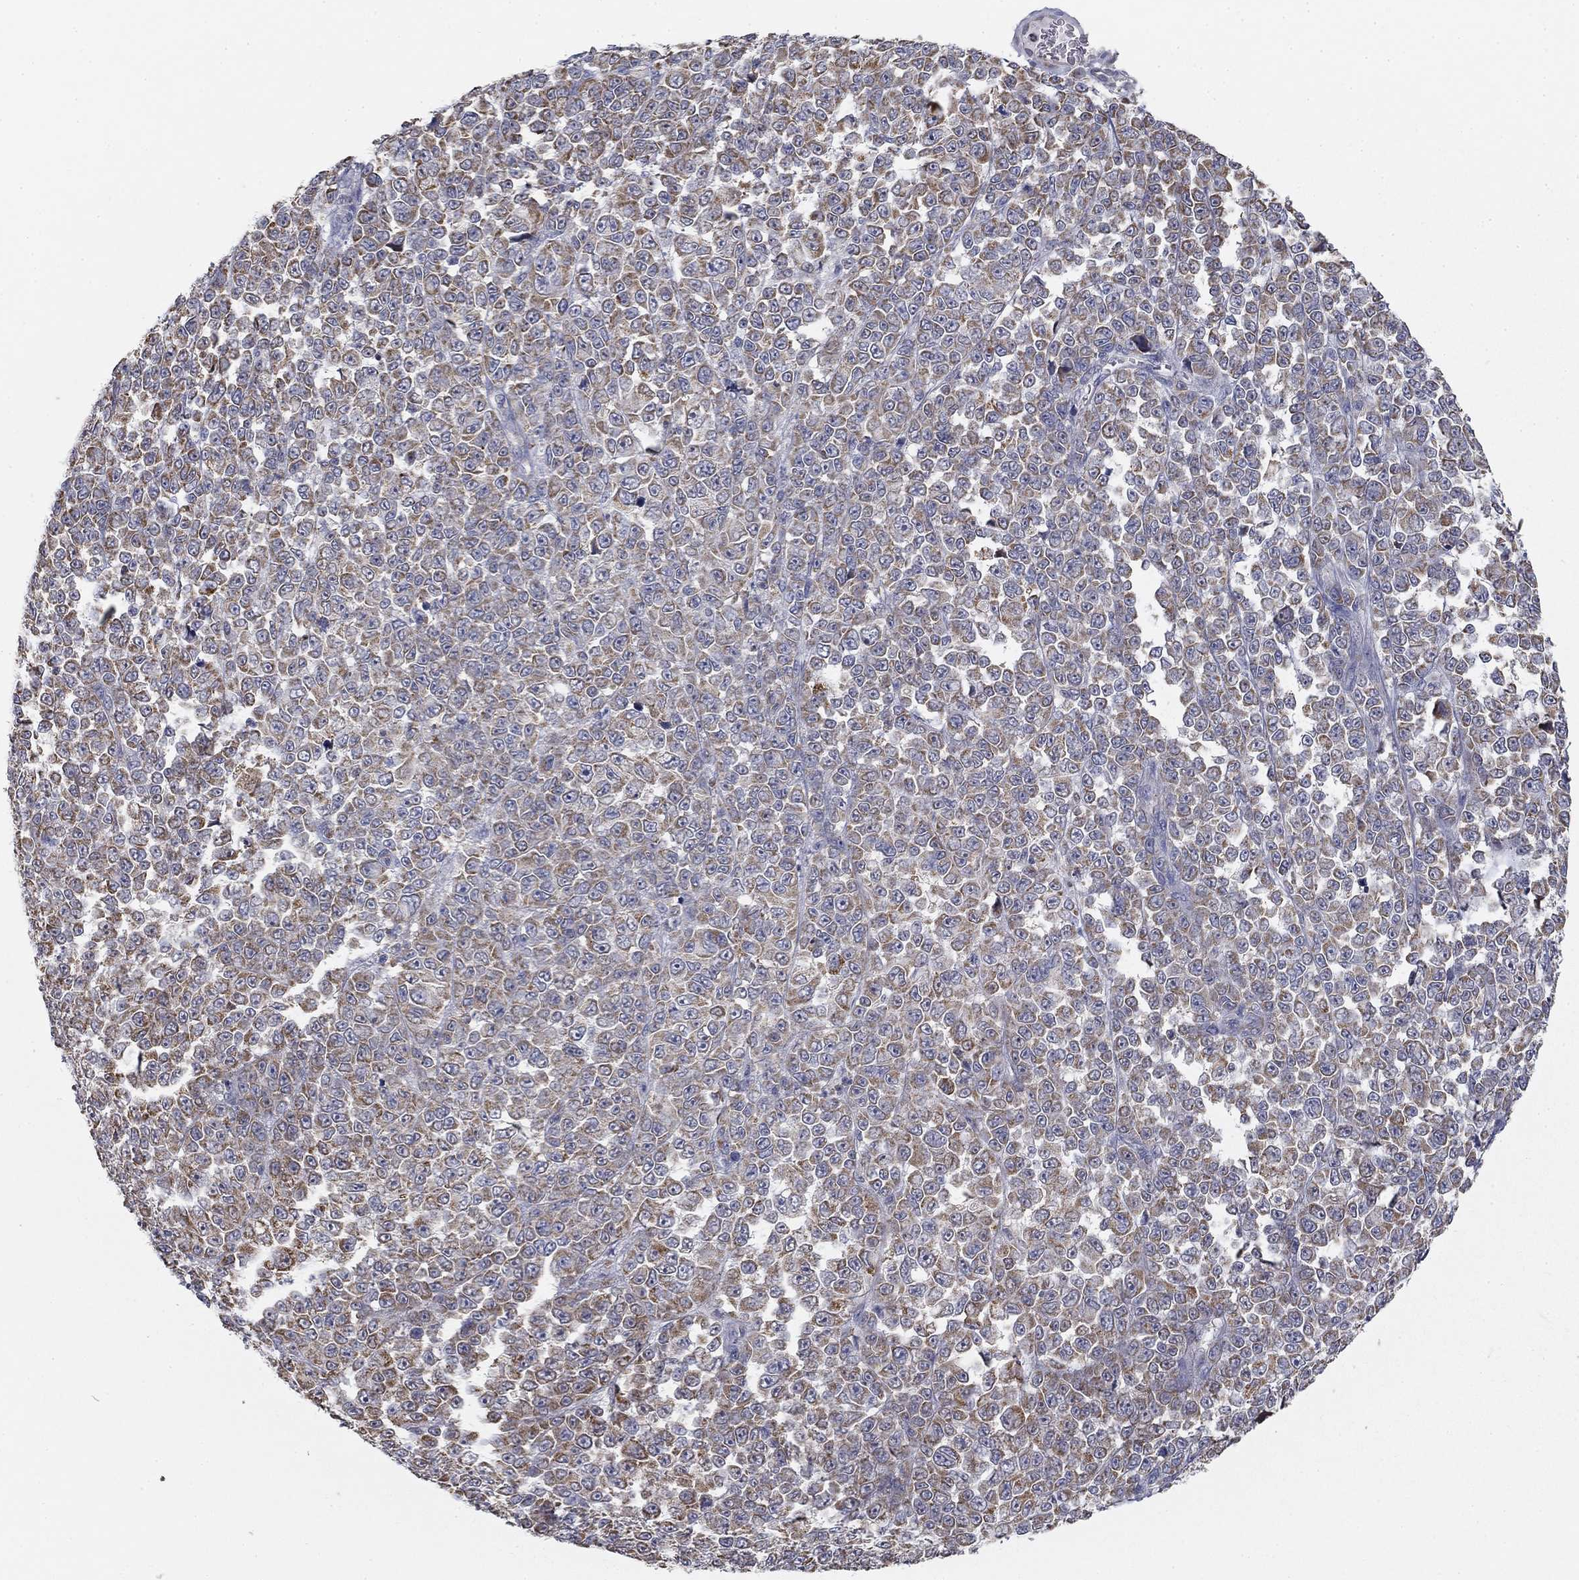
{"staining": {"intensity": "moderate", "quantity": "<25%", "location": "cytoplasmic/membranous"}, "tissue": "melanoma", "cell_type": "Tumor cells", "image_type": "cancer", "snomed": [{"axis": "morphology", "description": "Malignant melanoma, NOS"}, {"axis": "topography", "description": "Skin"}], "caption": "DAB immunohistochemical staining of melanoma reveals moderate cytoplasmic/membranous protein staining in about <25% of tumor cells.", "gene": "SLC2A9", "patient": {"sex": "female", "age": 95}}